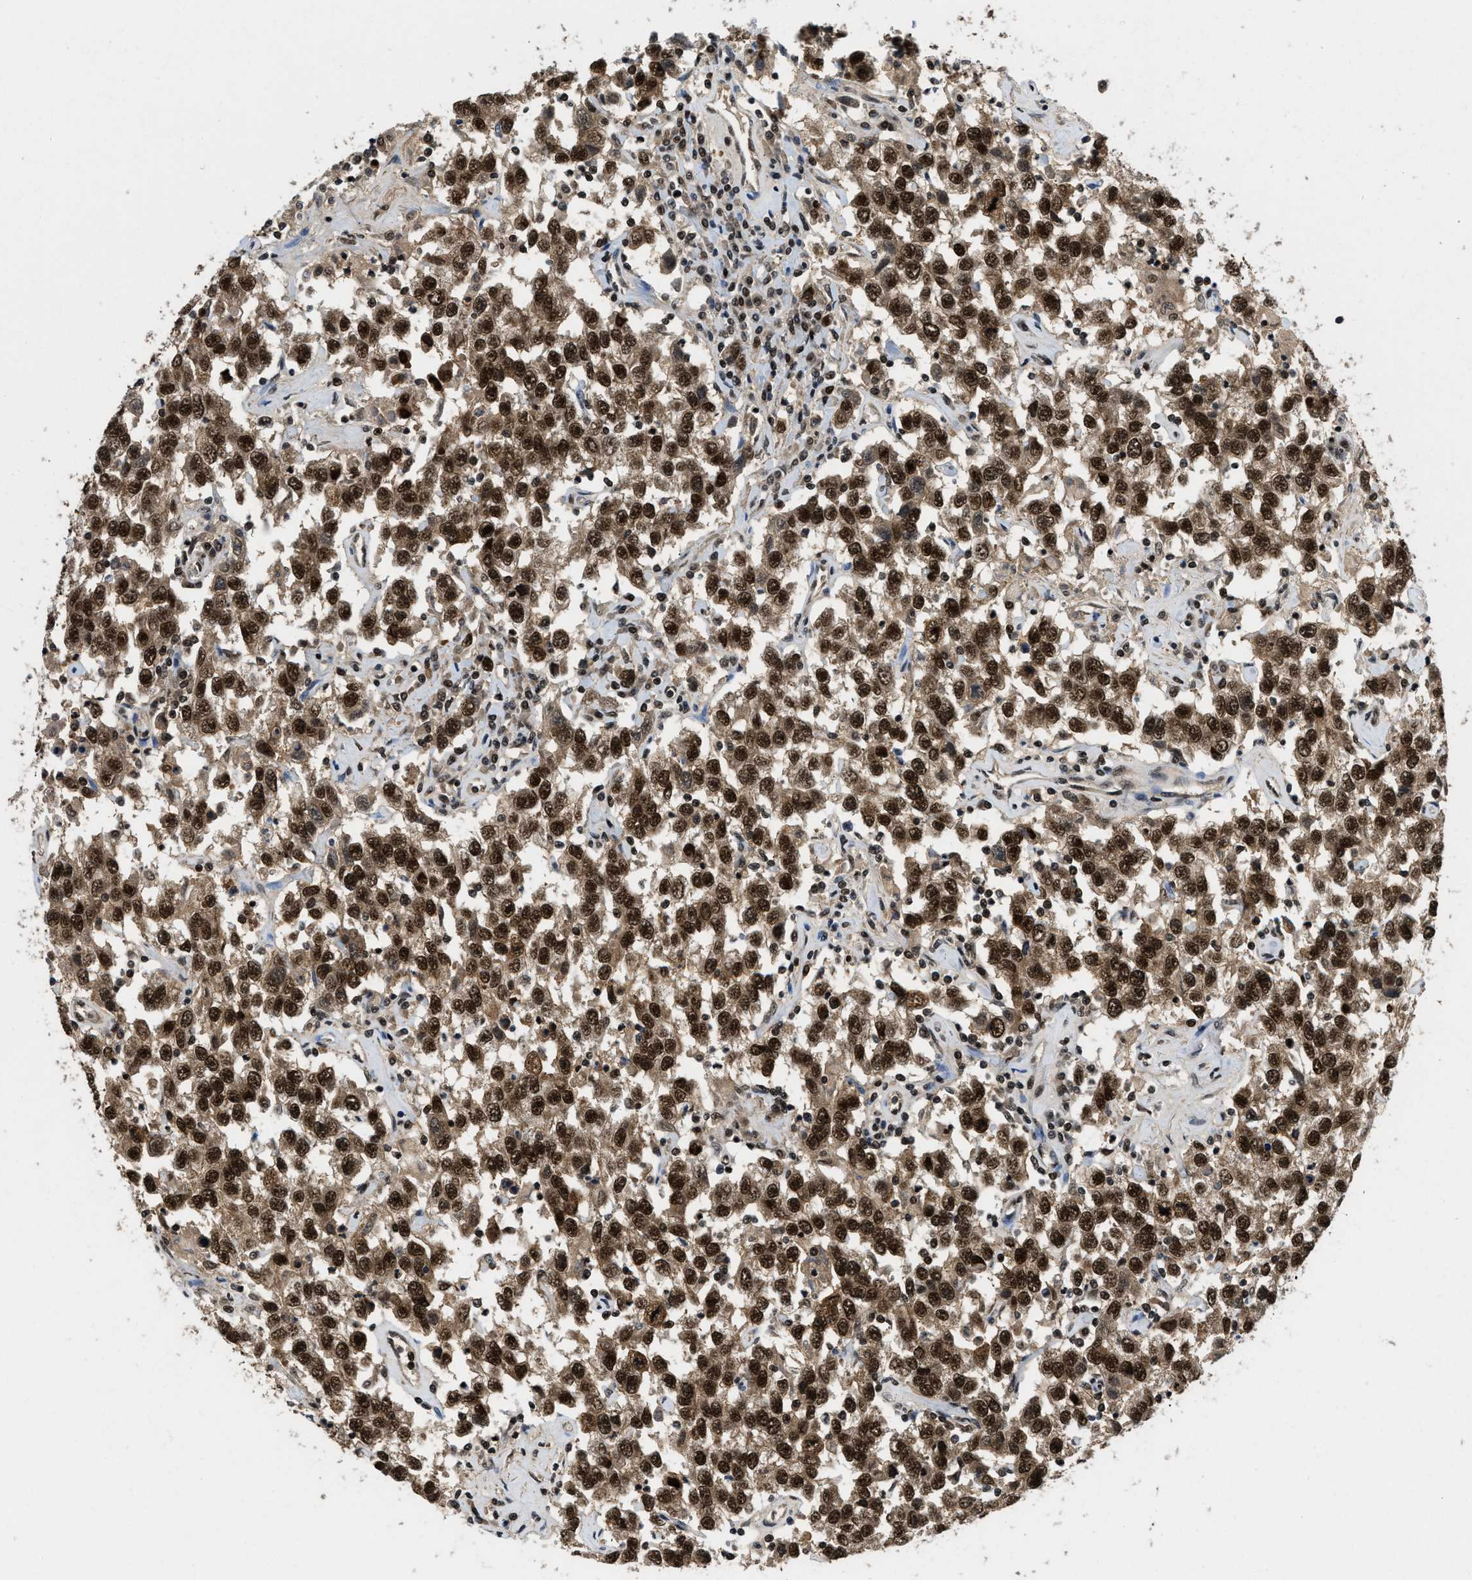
{"staining": {"intensity": "strong", "quantity": ">75%", "location": "nuclear"}, "tissue": "testis cancer", "cell_type": "Tumor cells", "image_type": "cancer", "snomed": [{"axis": "morphology", "description": "Seminoma, NOS"}, {"axis": "topography", "description": "Testis"}], "caption": "Approximately >75% of tumor cells in testis cancer exhibit strong nuclear protein expression as visualized by brown immunohistochemical staining.", "gene": "SAFB", "patient": {"sex": "male", "age": 41}}